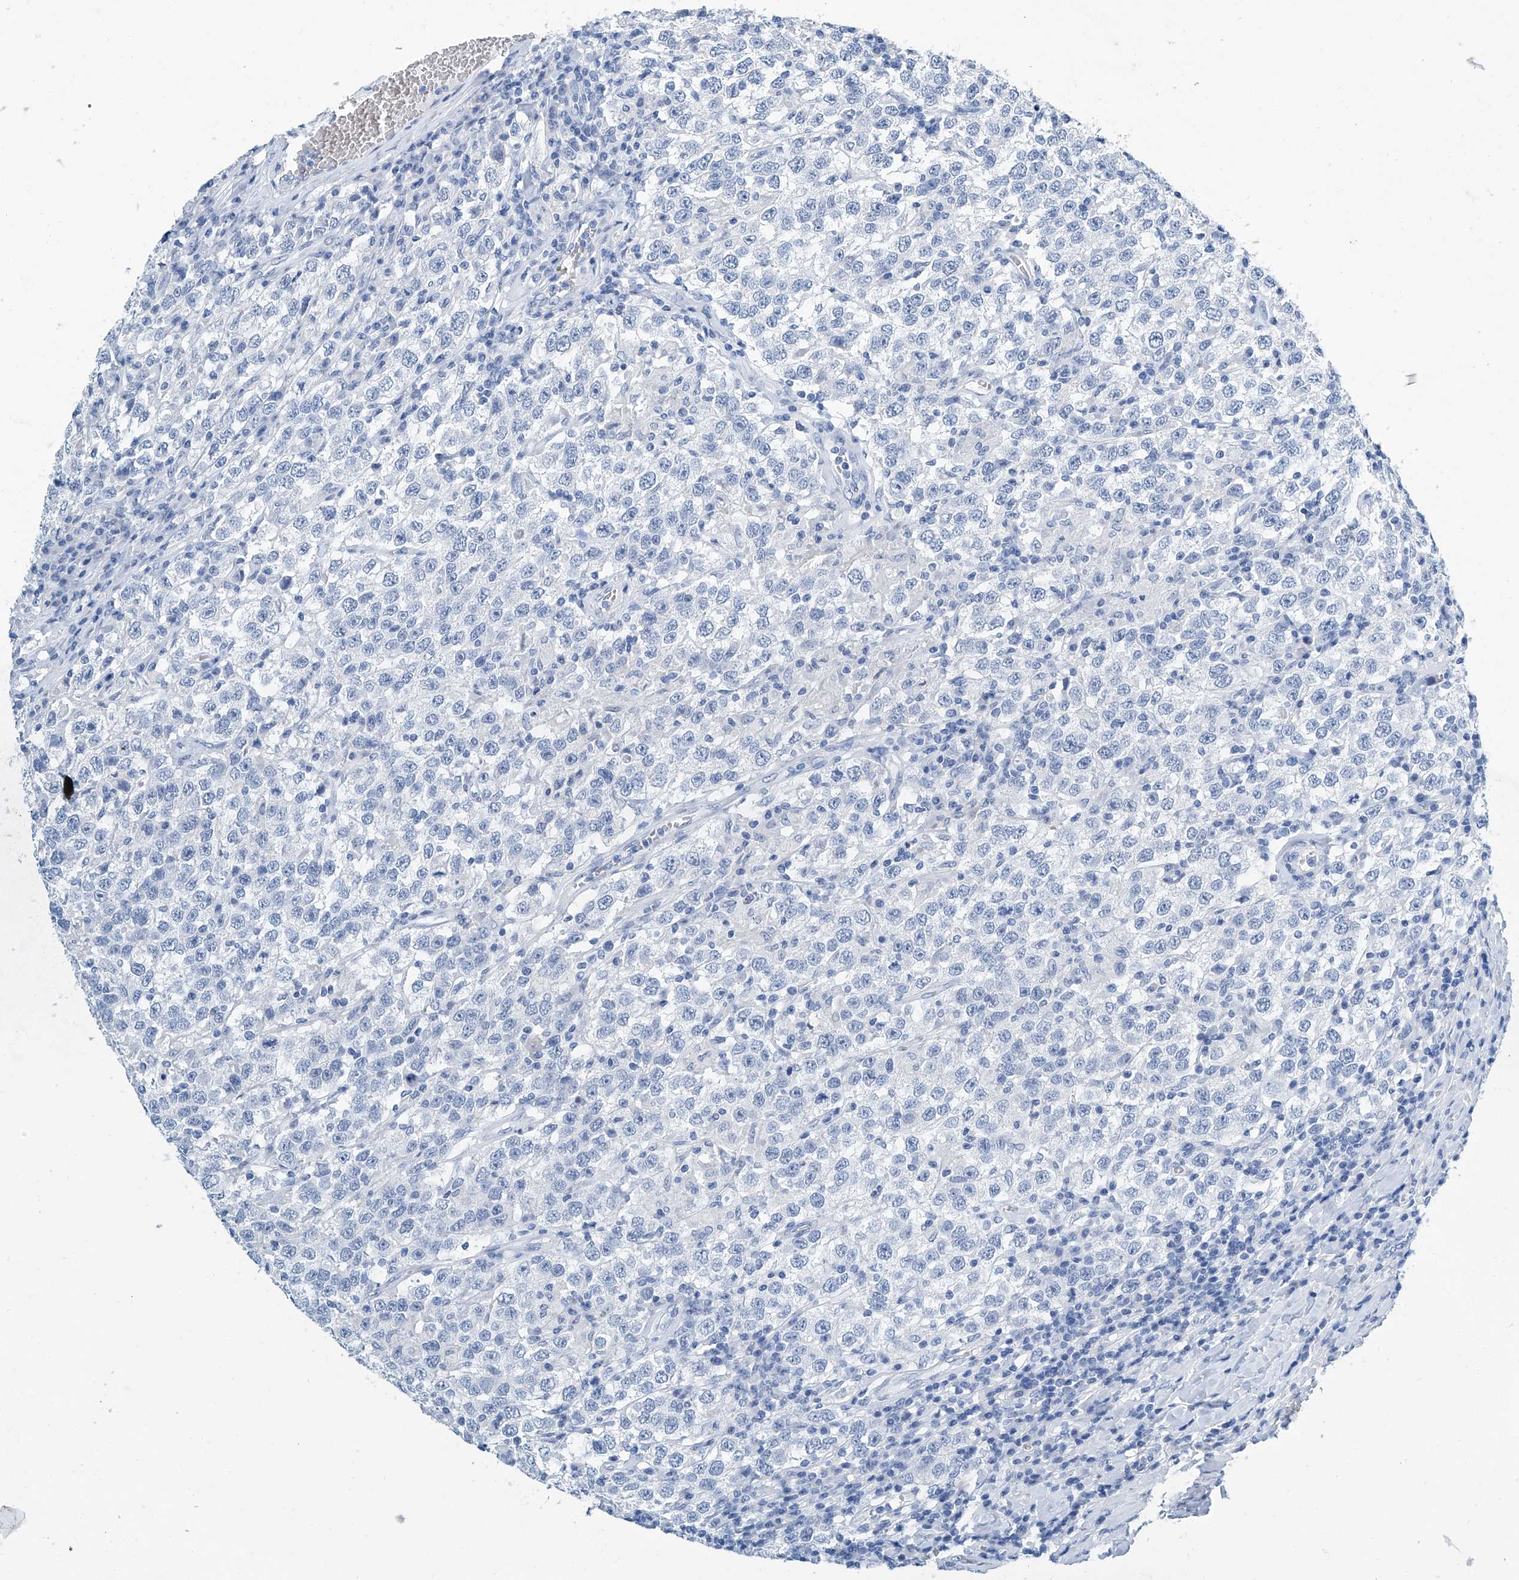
{"staining": {"intensity": "negative", "quantity": "none", "location": "none"}, "tissue": "testis cancer", "cell_type": "Tumor cells", "image_type": "cancer", "snomed": [{"axis": "morphology", "description": "Seminoma, NOS"}, {"axis": "topography", "description": "Testis"}], "caption": "Testis seminoma was stained to show a protein in brown. There is no significant expression in tumor cells. (DAB IHC, high magnification).", "gene": "CYP2A7", "patient": {"sex": "male", "age": 41}}